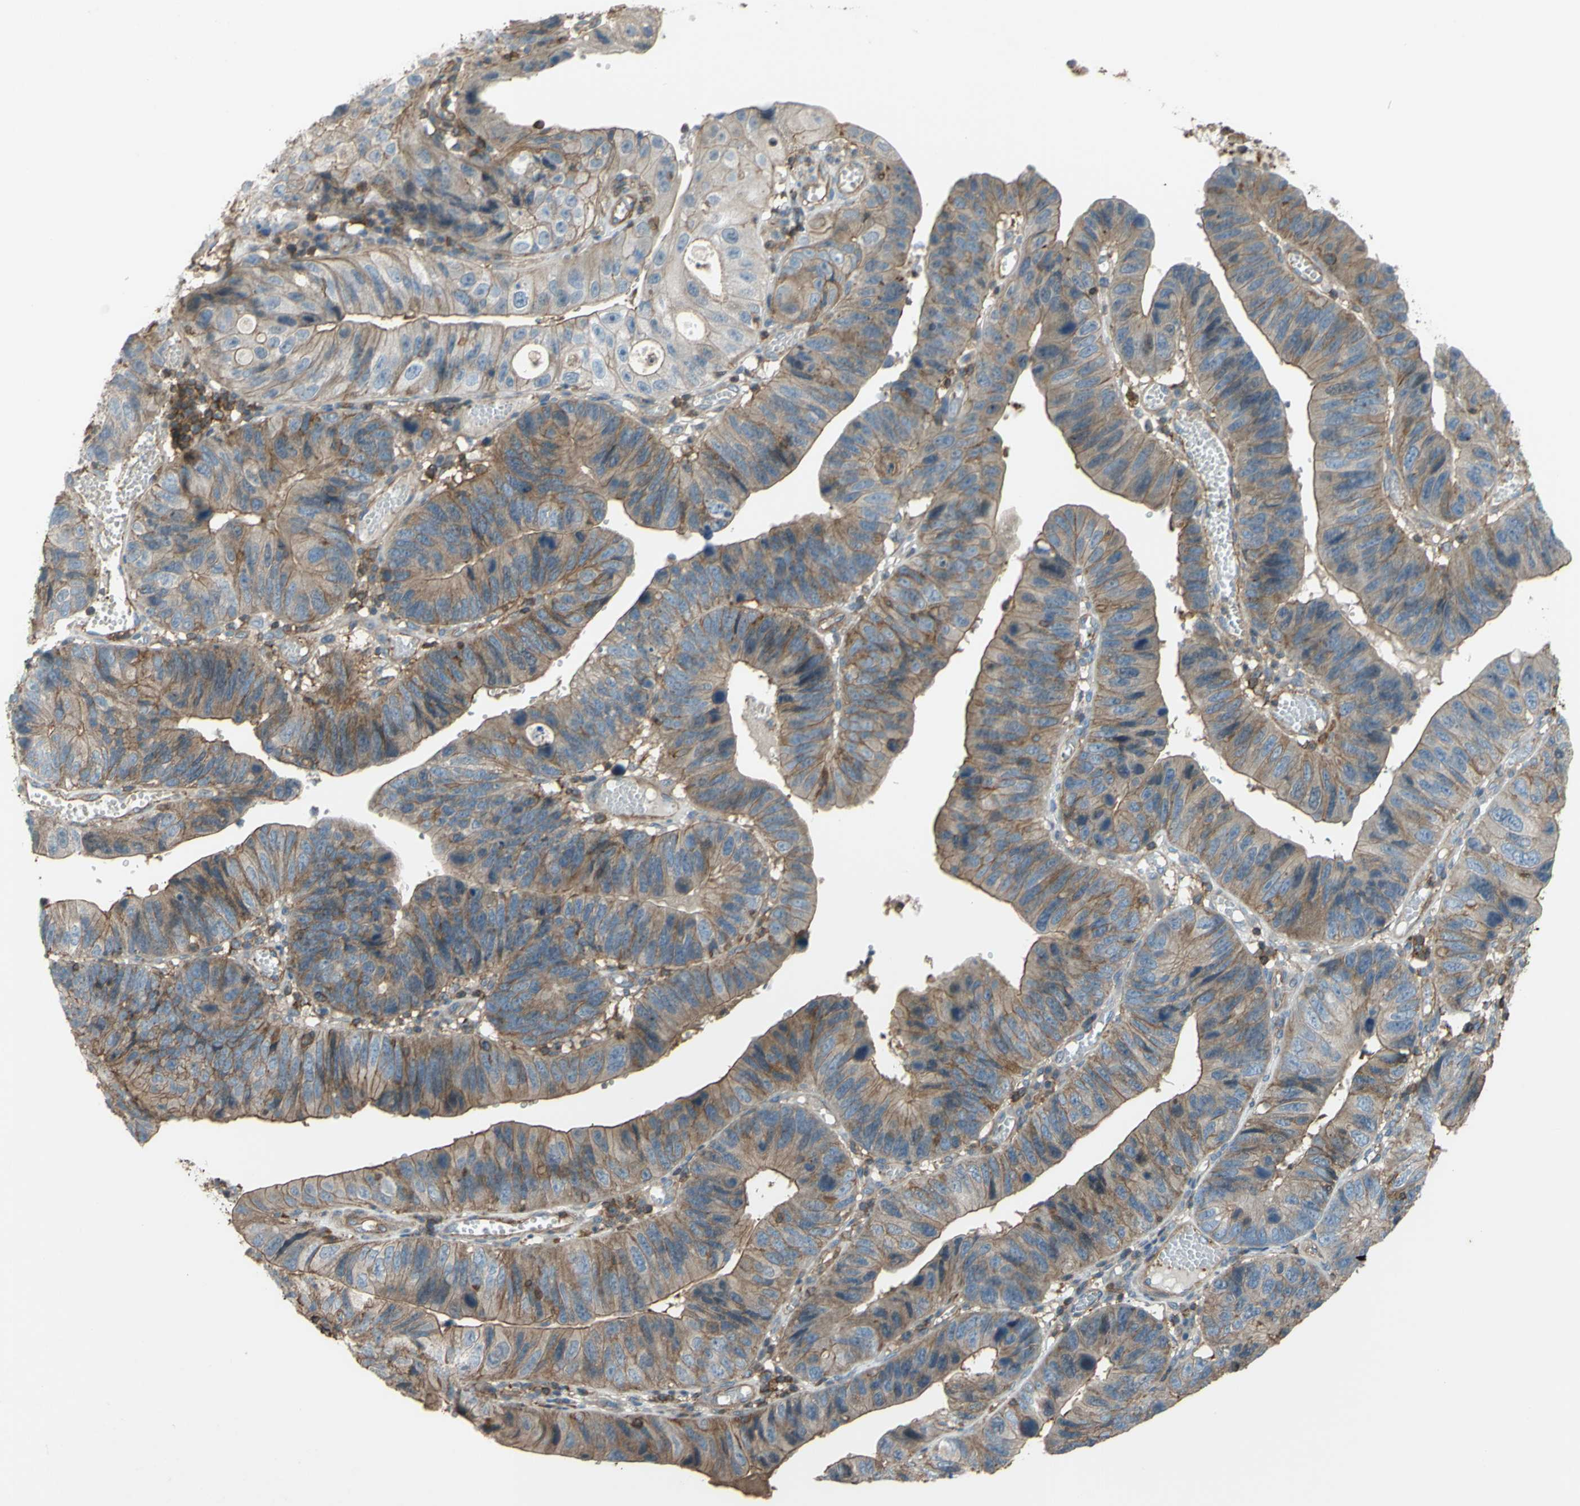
{"staining": {"intensity": "moderate", "quantity": ">75%", "location": "cytoplasmic/membranous"}, "tissue": "stomach cancer", "cell_type": "Tumor cells", "image_type": "cancer", "snomed": [{"axis": "morphology", "description": "Adenocarcinoma, NOS"}, {"axis": "topography", "description": "Stomach"}], "caption": "Immunohistochemical staining of human stomach adenocarcinoma shows medium levels of moderate cytoplasmic/membranous expression in approximately >75% of tumor cells. The protein is shown in brown color, while the nuclei are stained blue.", "gene": "ADD3", "patient": {"sex": "male", "age": 59}}